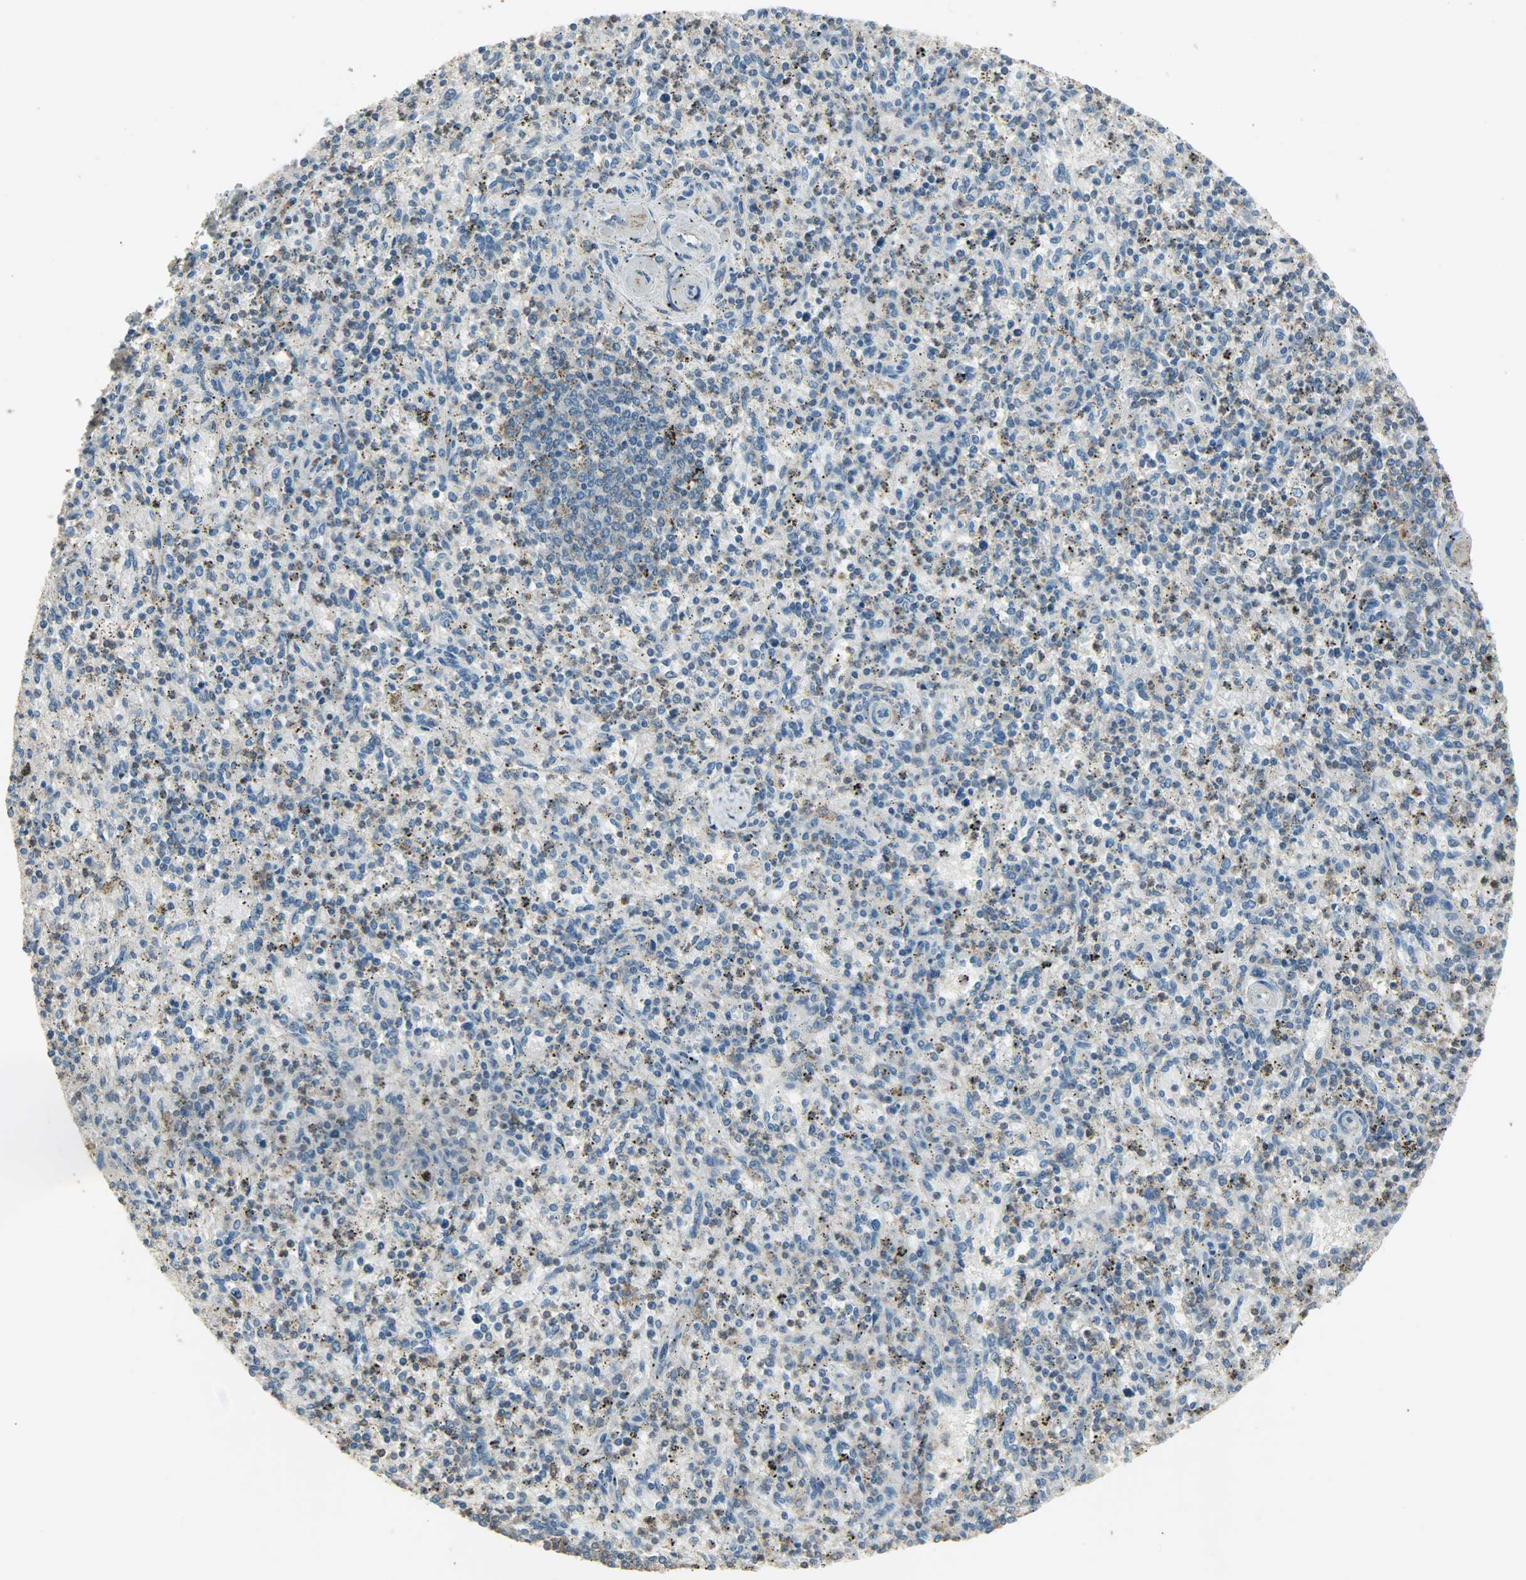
{"staining": {"intensity": "weak", "quantity": ">75%", "location": "cytoplasmic/membranous"}, "tissue": "spleen", "cell_type": "Cells in red pulp", "image_type": "normal", "snomed": [{"axis": "morphology", "description": "Normal tissue, NOS"}, {"axis": "topography", "description": "Spleen"}], "caption": "Benign spleen reveals weak cytoplasmic/membranous staining in about >75% of cells in red pulp.", "gene": "DNAJA4", "patient": {"sex": "male", "age": 72}}